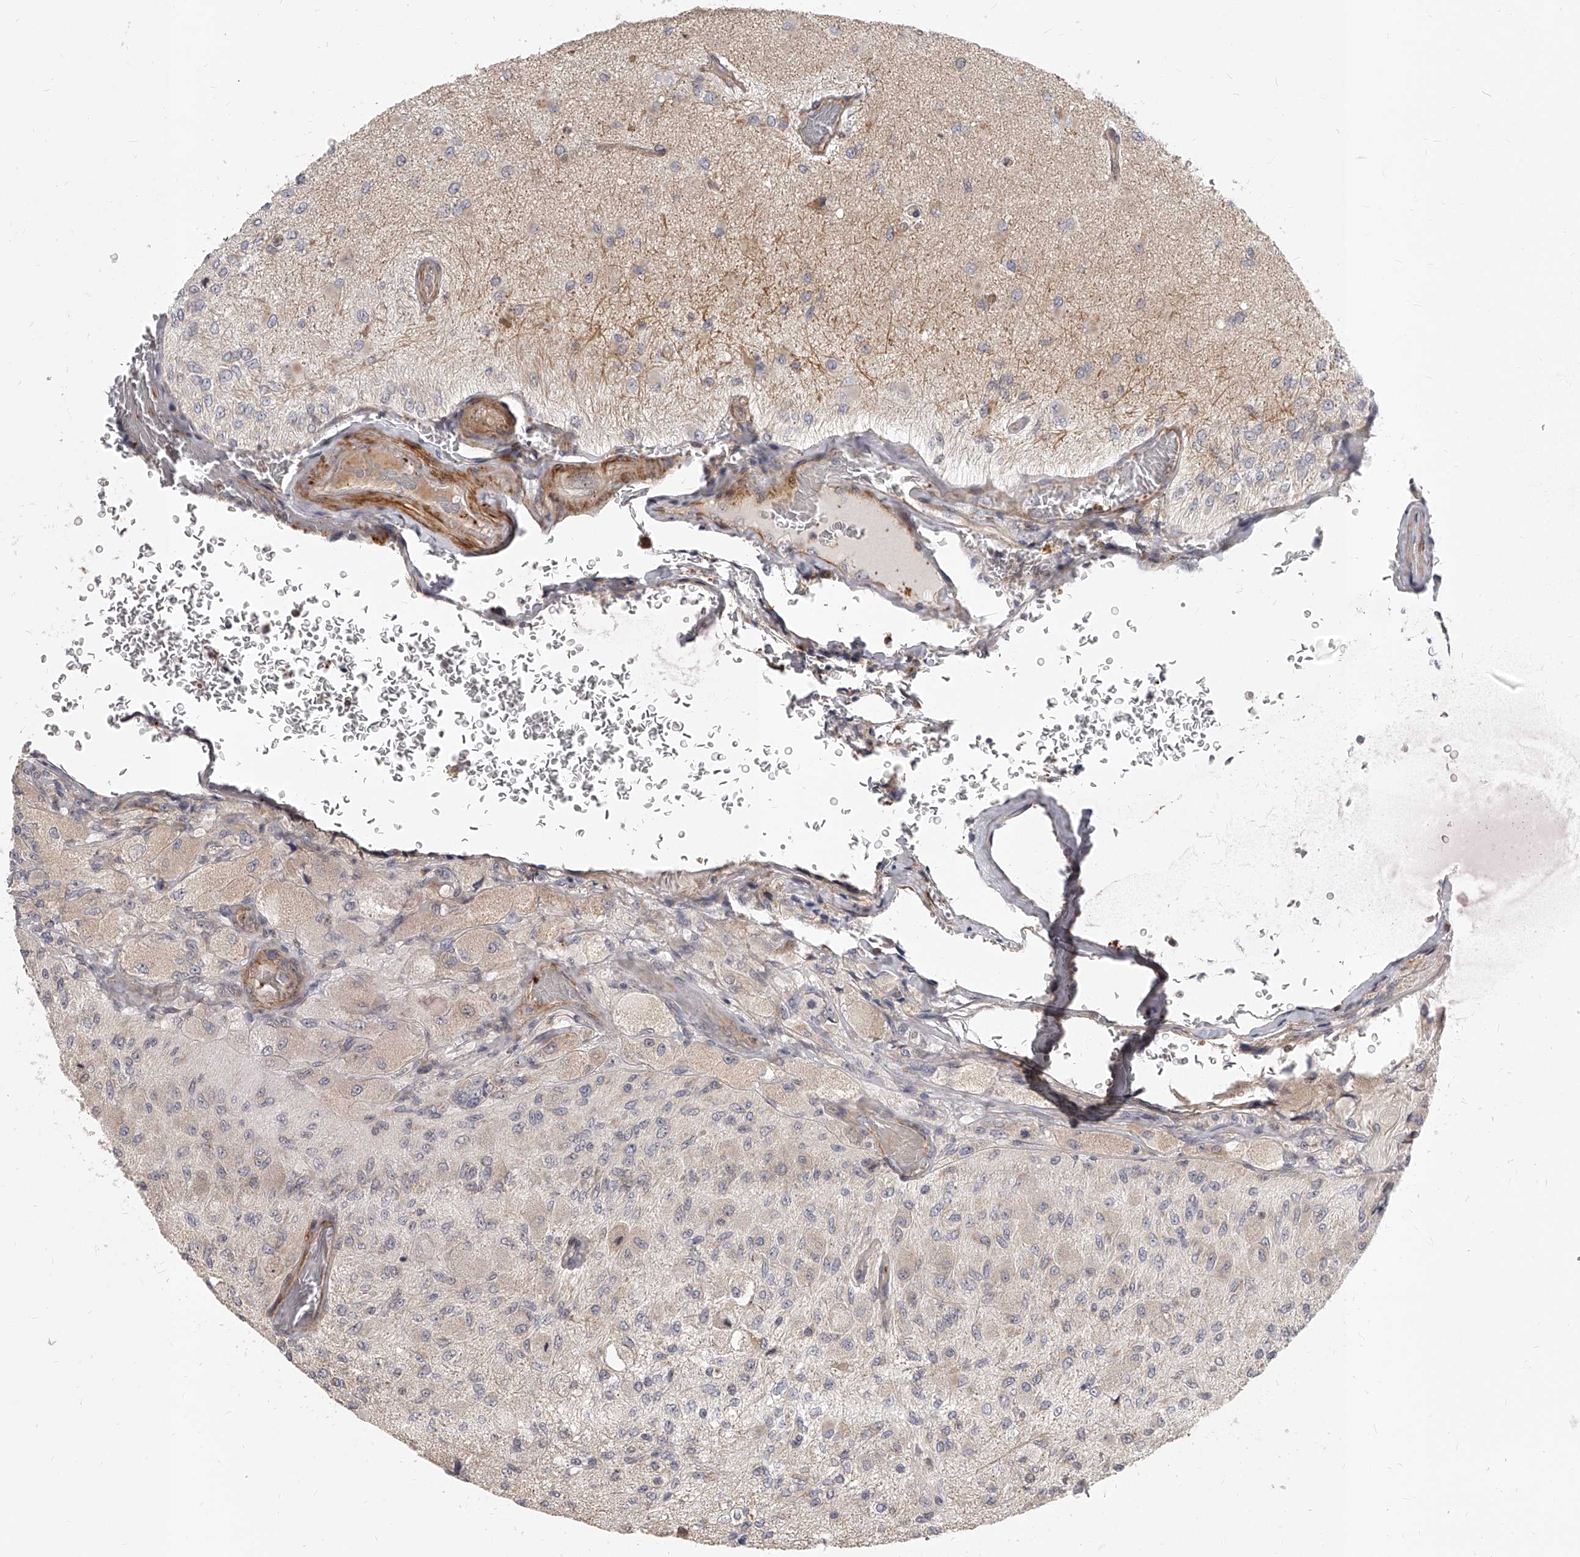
{"staining": {"intensity": "weak", "quantity": "<25%", "location": "cytoplasmic/membranous"}, "tissue": "glioma", "cell_type": "Tumor cells", "image_type": "cancer", "snomed": [{"axis": "morphology", "description": "Normal tissue, NOS"}, {"axis": "morphology", "description": "Glioma, malignant, High grade"}, {"axis": "topography", "description": "Cerebral cortex"}], "caption": "A histopathology image of malignant glioma (high-grade) stained for a protein demonstrates no brown staining in tumor cells.", "gene": "SLC37A1", "patient": {"sex": "male", "age": 77}}